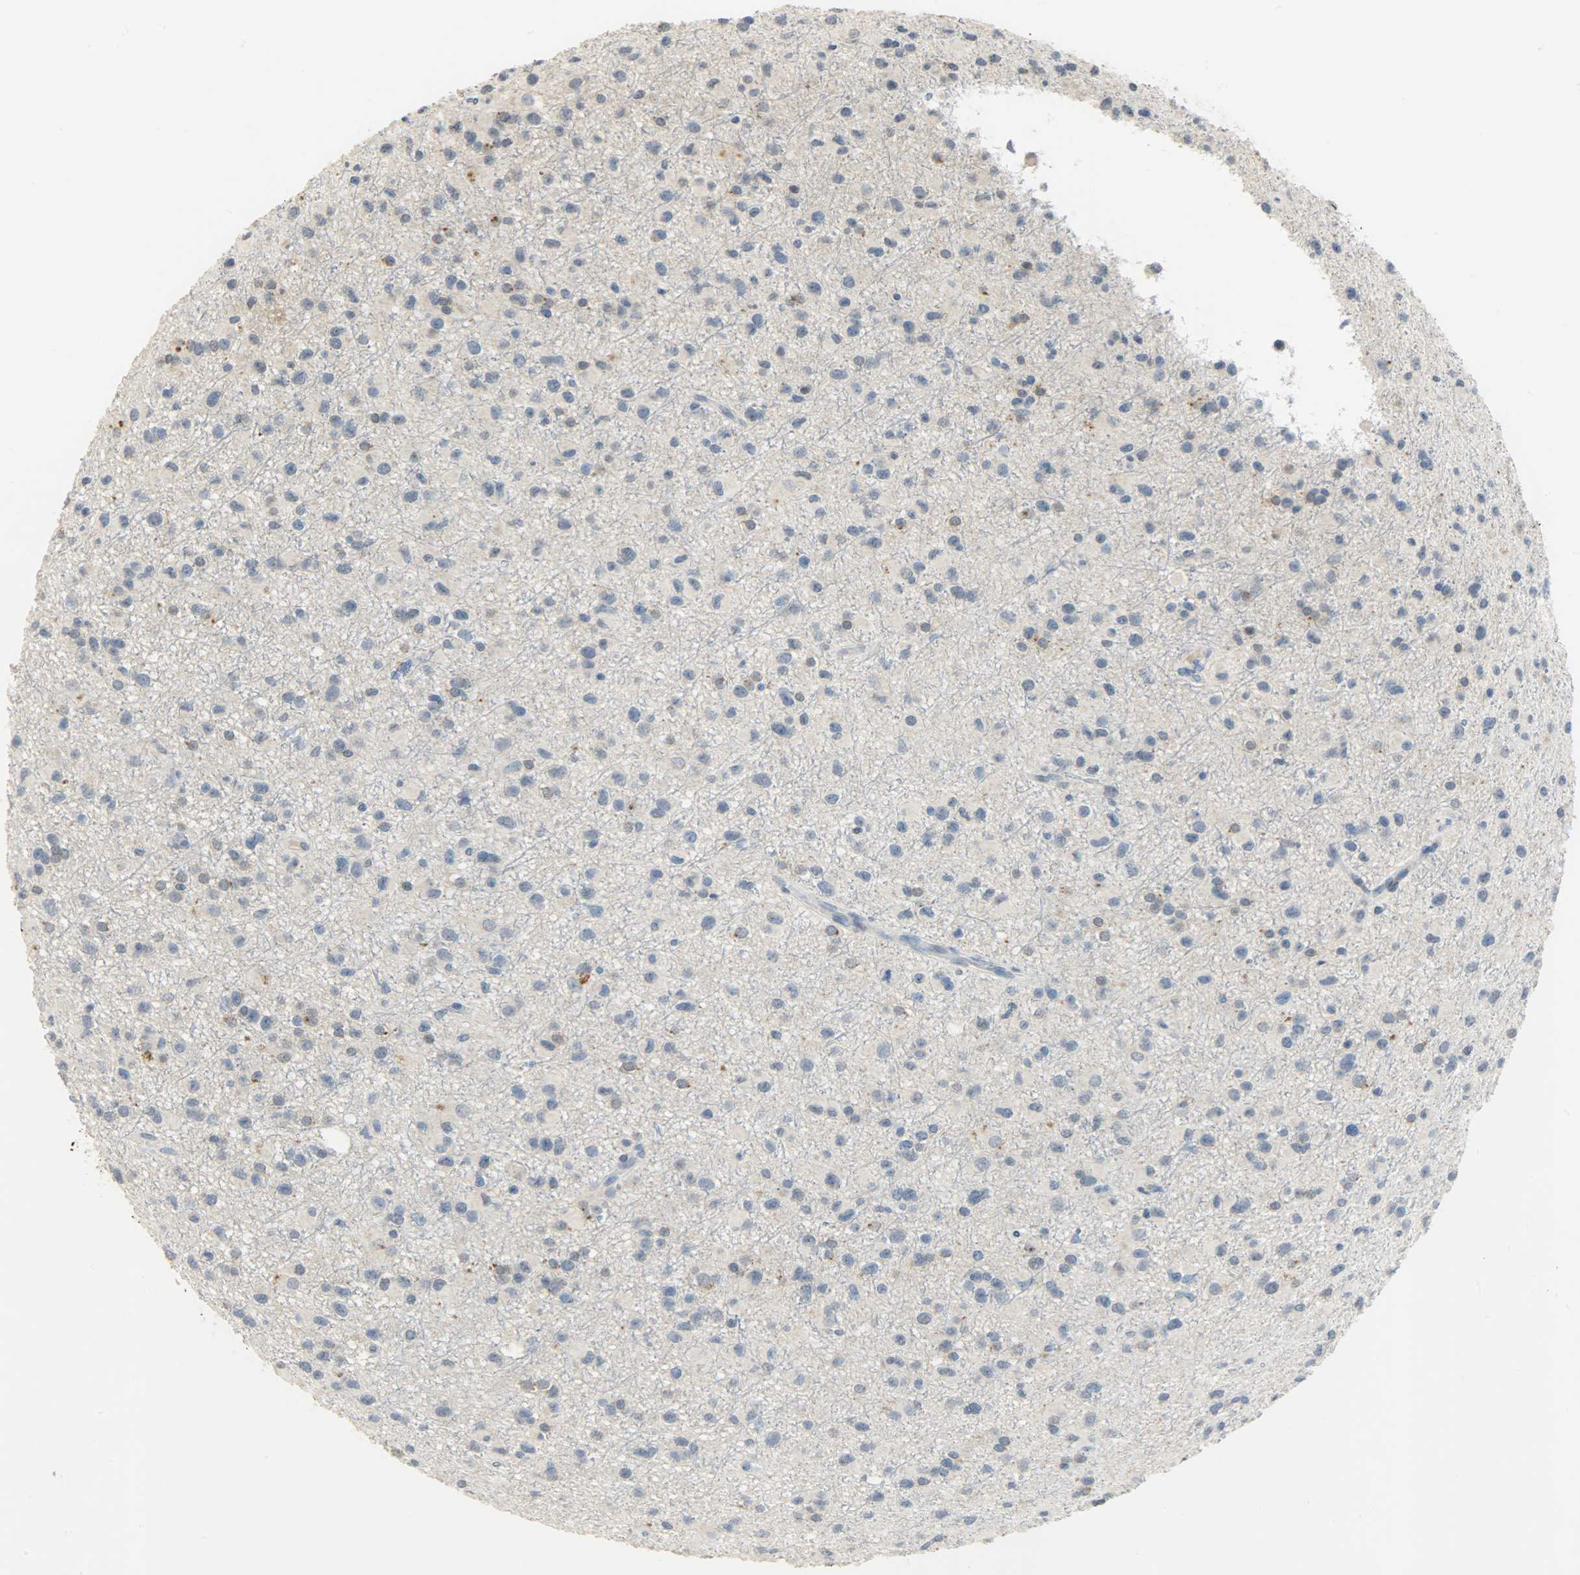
{"staining": {"intensity": "moderate", "quantity": "<25%", "location": "cytoplasmic/membranous"}, "tissue": "glioma", "cell_type": "Tumor cells", "image_type": "cancer", "snomed": [{"axis": "morphology", "description": "Glioma, malignant, Low grade"}, {"axis": "topography", "description": "Brain"}], "caption": "Immunohistochemistry photomicrograph of human glioma stained for a protein (brown), which shows low levels of moderate cytoplasmic/membranous staining in approximately <25% of tumor cells.", "gene": "DNAJB6", "patient": {"sex": "male", "age": 42}}